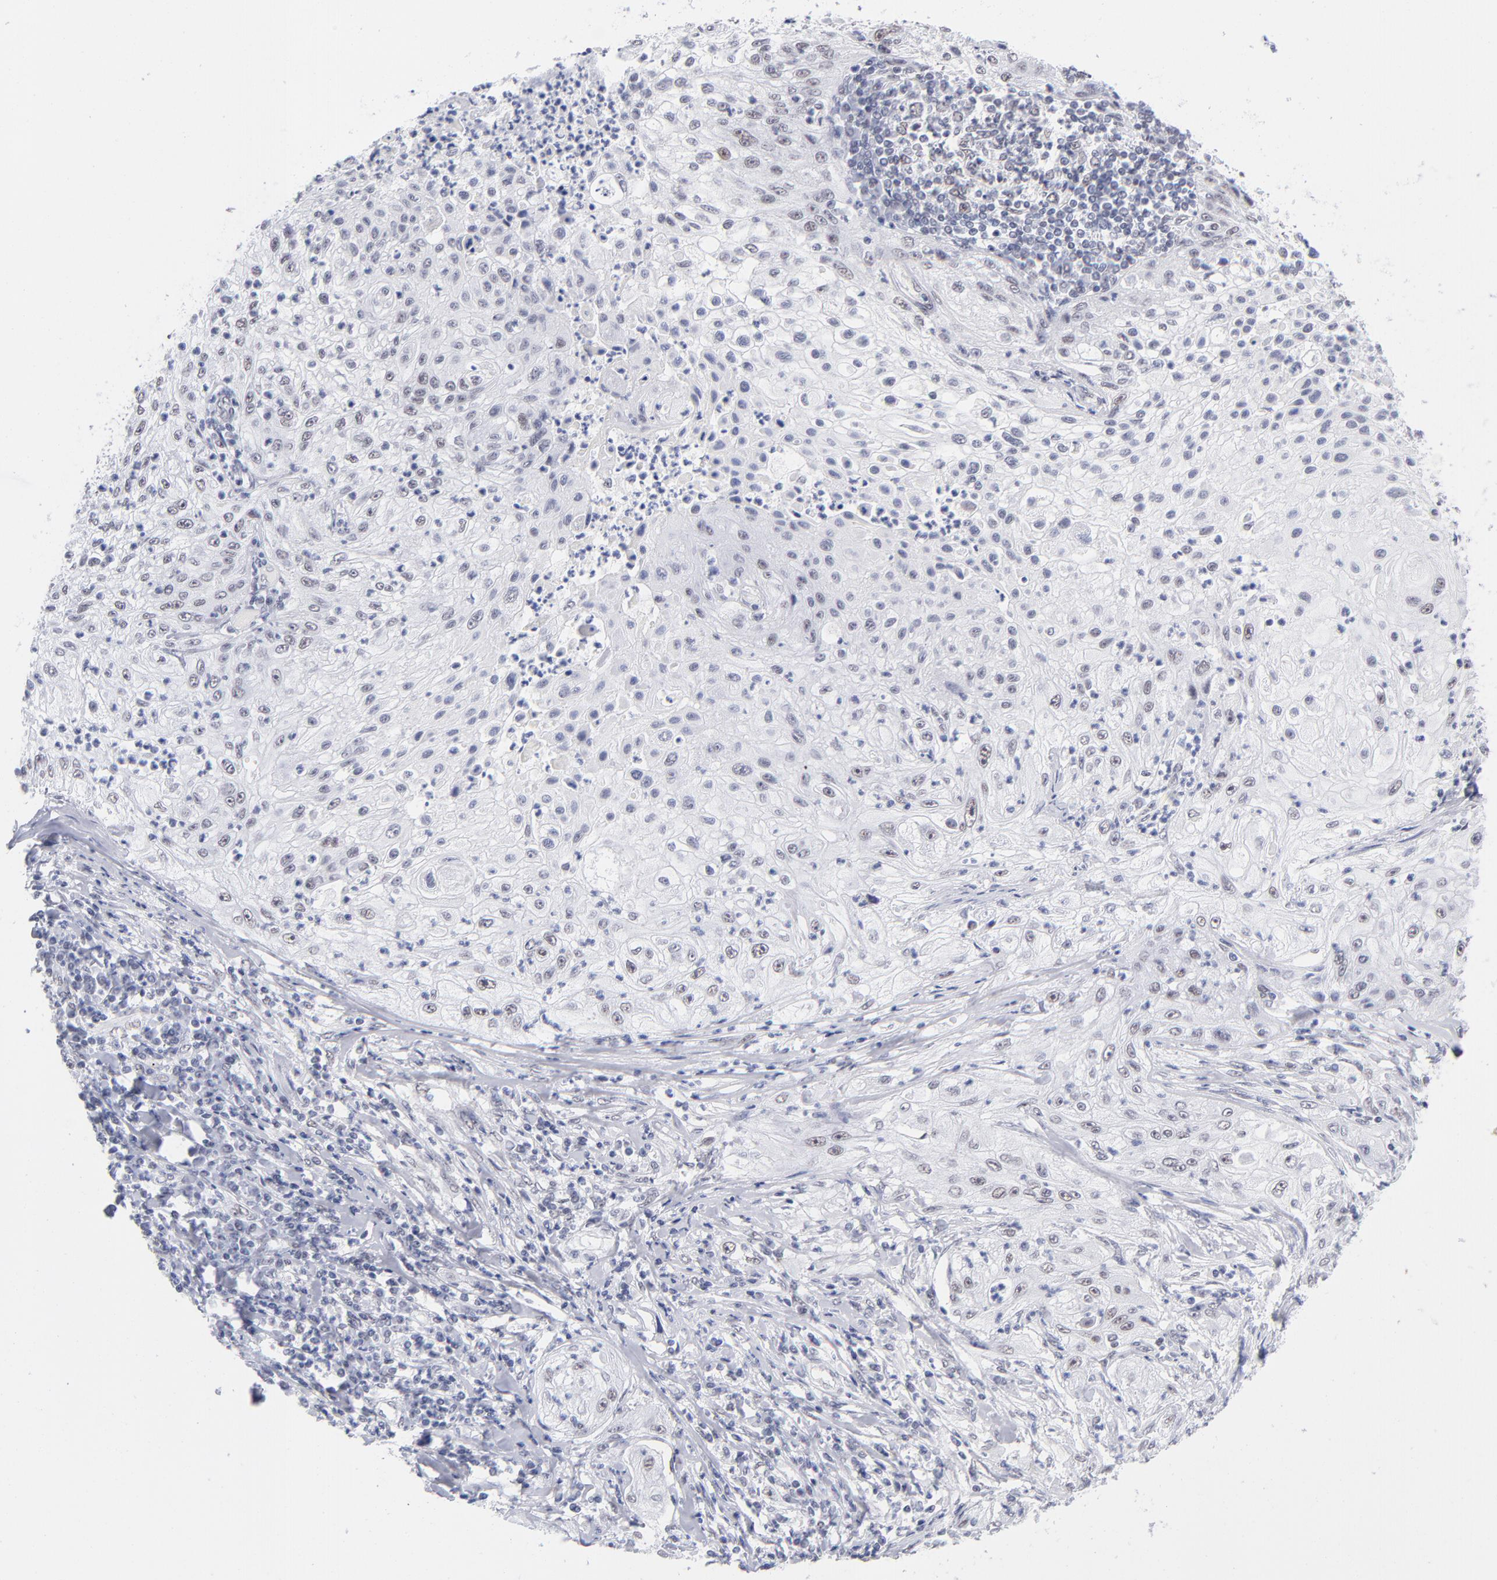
{"staining": {"intensity": "weak", "quantity": "<25%", "location": "nuclear"}, "tissue": "lung cancer", "cell_type": "Tumor cells", "image_type": "cancer", "snomed": [{"axis": "morphology", "description": "Inflammation, NOS"}, {"axis": "morphology", "description": "Squamous cell carcinoma, NOS"}, {"axis": "topography", "description": "Lymph node"}, {"axis": "topography", "description": "Soft tissue"}, {"axis": "topography", "description": "Lung"}], "caption": "Tumor cells show no significant protein expression in lung cancer (squamous cell carcinoma). Nuclei are stained in blue.", "gene": "SNRPB", "patient": {"sex": "male", "age": 66}}